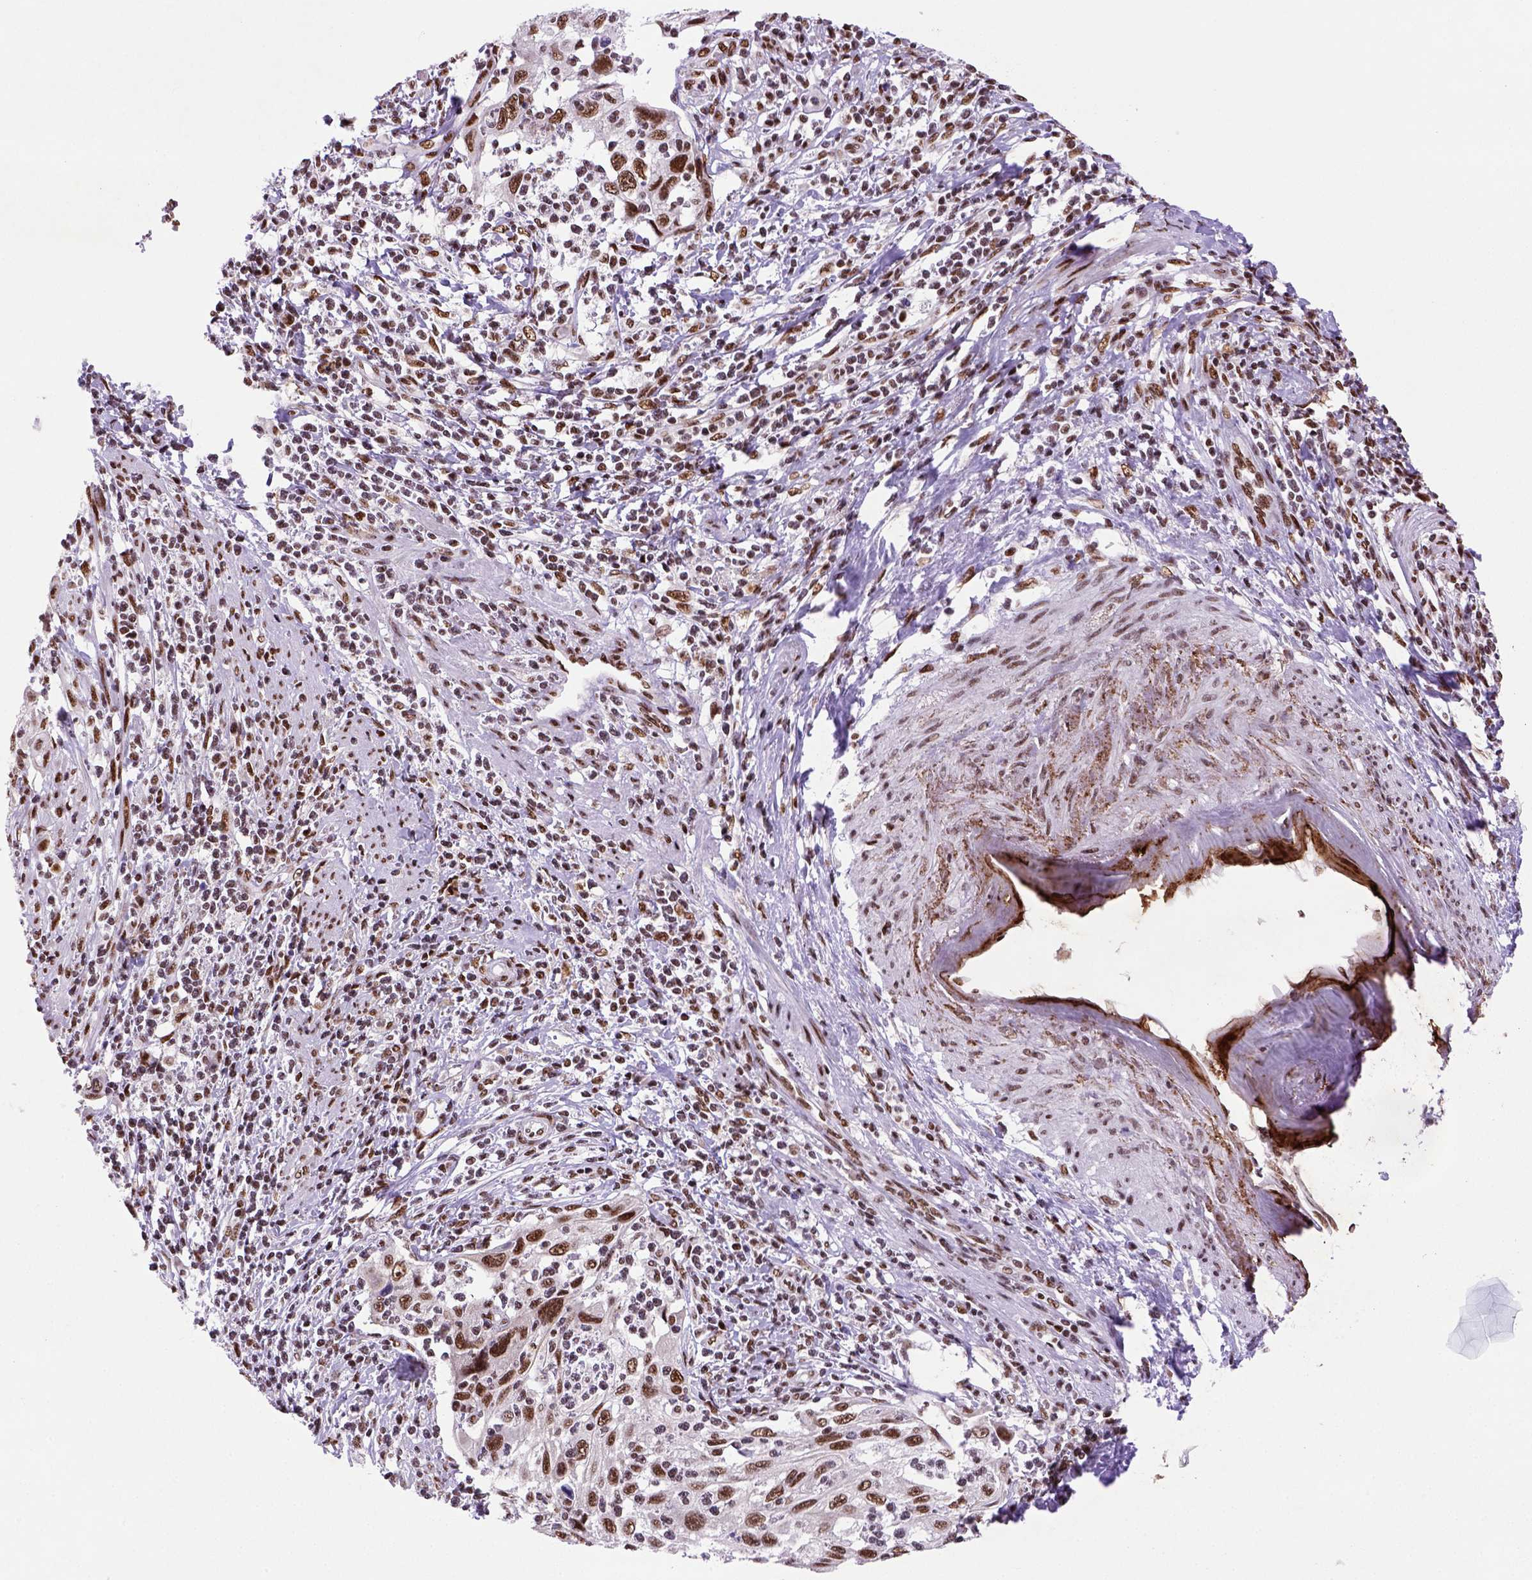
{"staining": {"intensity": "strong", "quantity": ">75%", "location": "nuclear"}, "tissue": "cervical cancer", "cell_type": "Tumor cells", "image_type": "cancer", "snomed": [{"axis": "morphology", "description": "Squamous cell carcinoma, NOS"}, {"axis": "topography", "description": "Cervix"}], "caption": "About >75% of tumor cells in human cervical squamous cell carcinoma exhibit strong nuclear protein staining as visualized by brown immunohistochemical staining.", "gene": "NSMCE2", "patient": {"sex": "female", "age": 70}}